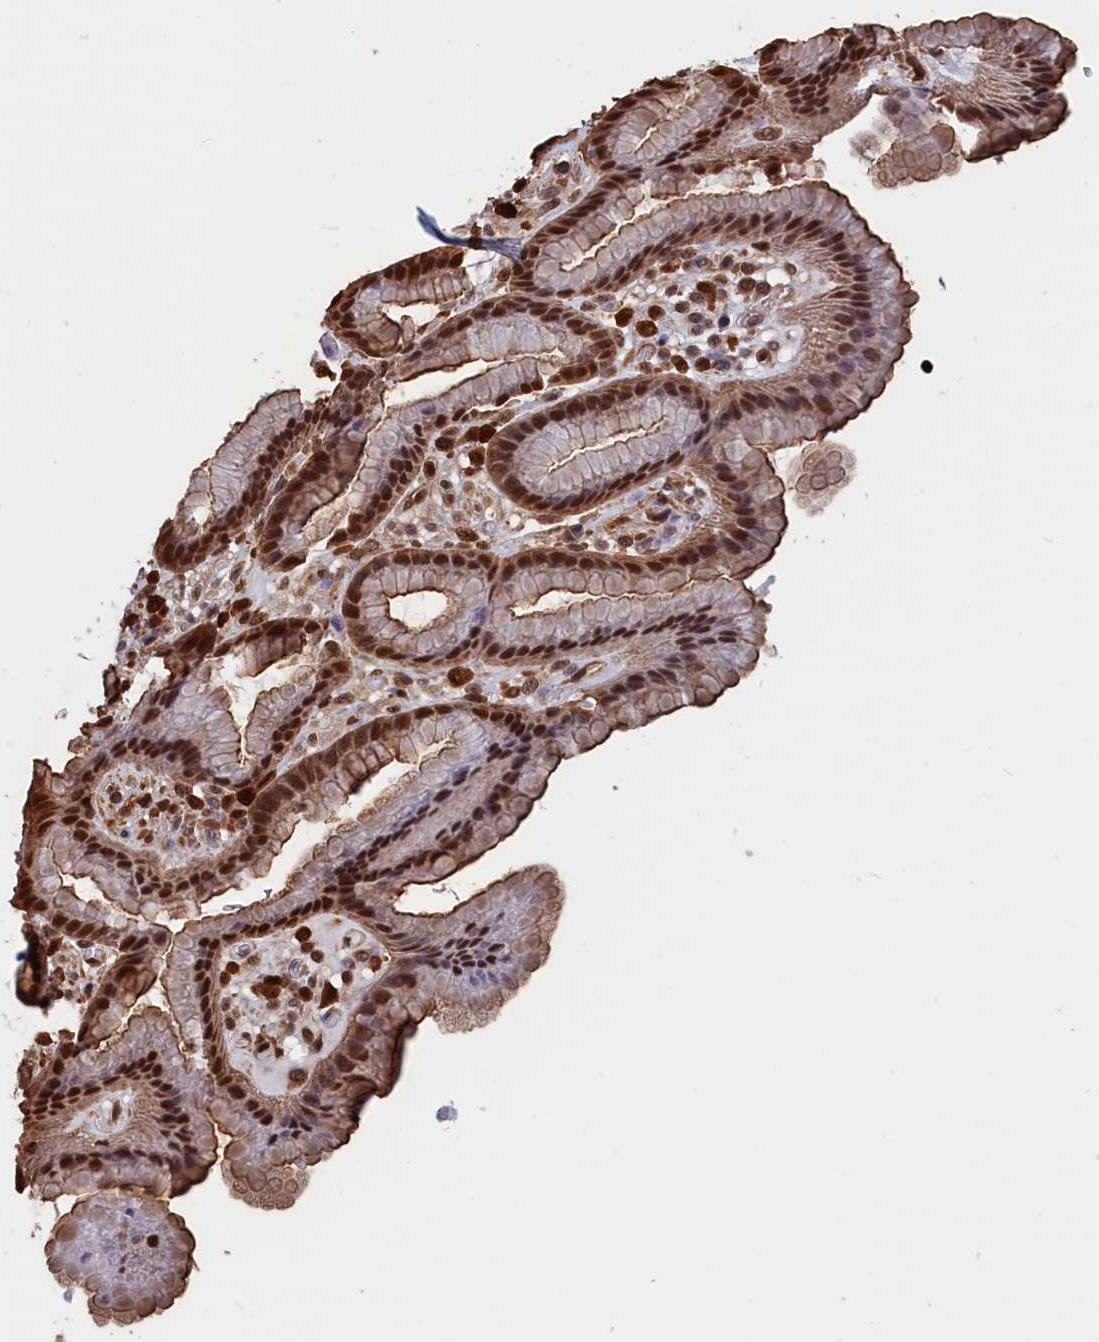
{"staining": {"intensity": "strong", "quantity": "<25%", "location": "cytoplasmic/membranous,nuclear"}, "tissue": "stomach", "cell_type": "Glandular cells", "image_type": "normal", "snomed": [{"axis": "morphology", "description": "Normal tissue, NOS"}, {"axis": "topography", "description": "Stomach"}], "caption": "Immunohistochemical staining of unremarkable human stomach demonstrates <25% levels of strong cytoplasmic/membranous,nuclear protein expression in approximately <25% of glandular cells. (DAB (3,3'-diaminobenzidine) = brown stain, brightfield microscopy at high magnification).", "gene": "CRIP1", "patient": {"sex": "male", "age": 42}}